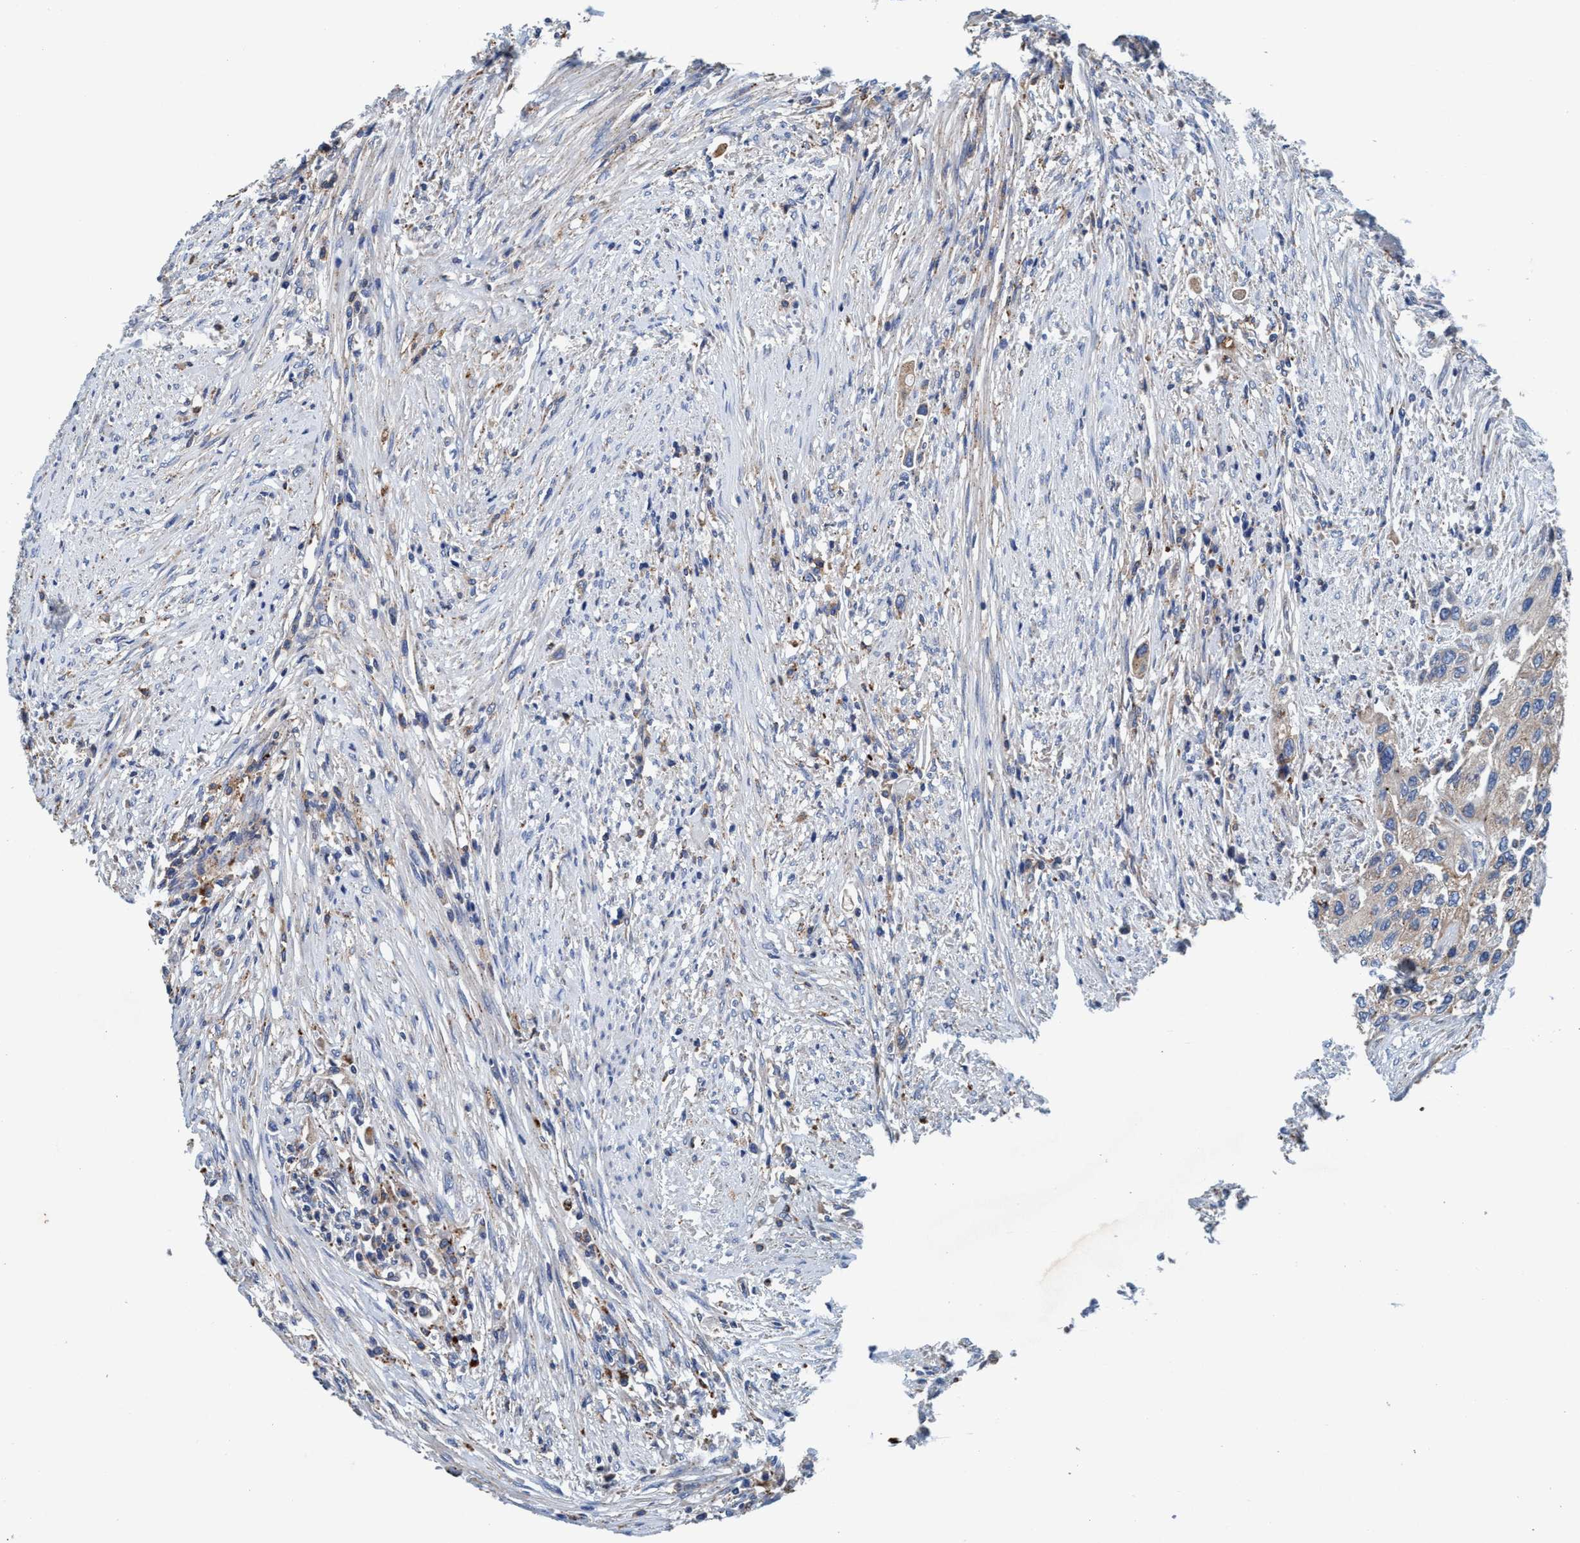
{"staining": {"intensity": "weak", "quantity": "<25%", "location": "cytoplasmic/membranous"}, "tissue": "urothelial cancer", "cell_type": "Tumor cells", "image_type": "cancer", "snomed": [{"axis": "morphology", "description": "Urothelial carcinoma, High grade"}, {"axis": "topography", "description": "Urinary bladder"}], "caption": "Immunohistochemistry histopathology image of urothelial carcinoma (high-grade) stained for a protein (brown), which shows no expression in tumor cells.", "gene": "ENDOG", "patient": {"sex": "female", "age": 56}}